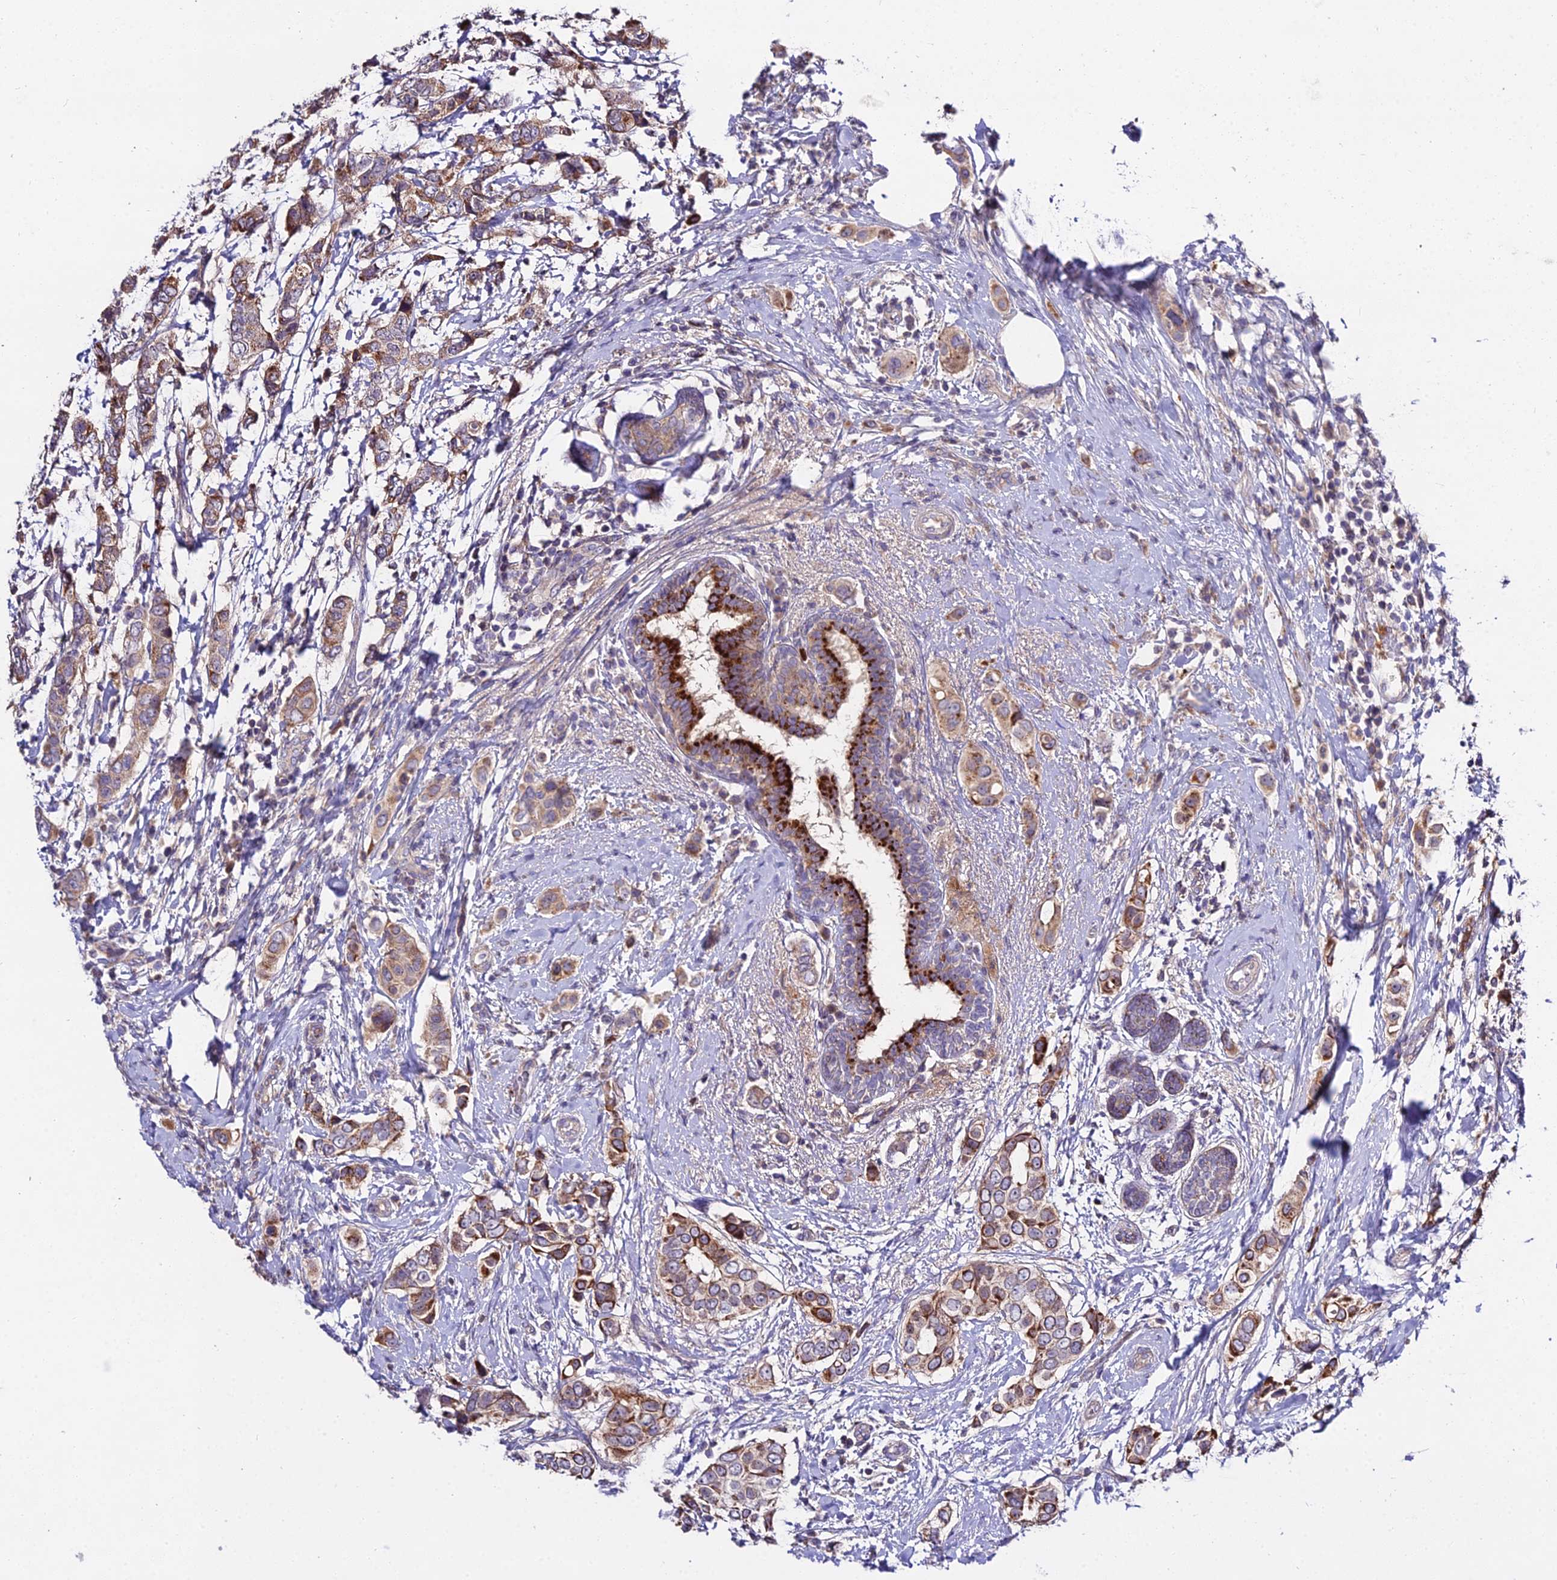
{"staining": {"intensity": "moderate", "quantity": ">75%", "location": "cytoplasmic/membranous"}, "tissue": "breast cancer", "cell_type": "Tumor cells", "image_type": "cancer", "snomed": [{"axis": "morphology", "description": "Lobular carcinoma"}, {"axis": "topography", "description": "Breast"}], "caption": "The micrograph demonstrates a brown stain indicating the presence of a protein in the cytoplasmic/membranous of tumor cells in breast cancer.", "gene": "EID2", "patient": {"sex": "female", "age": 51}}